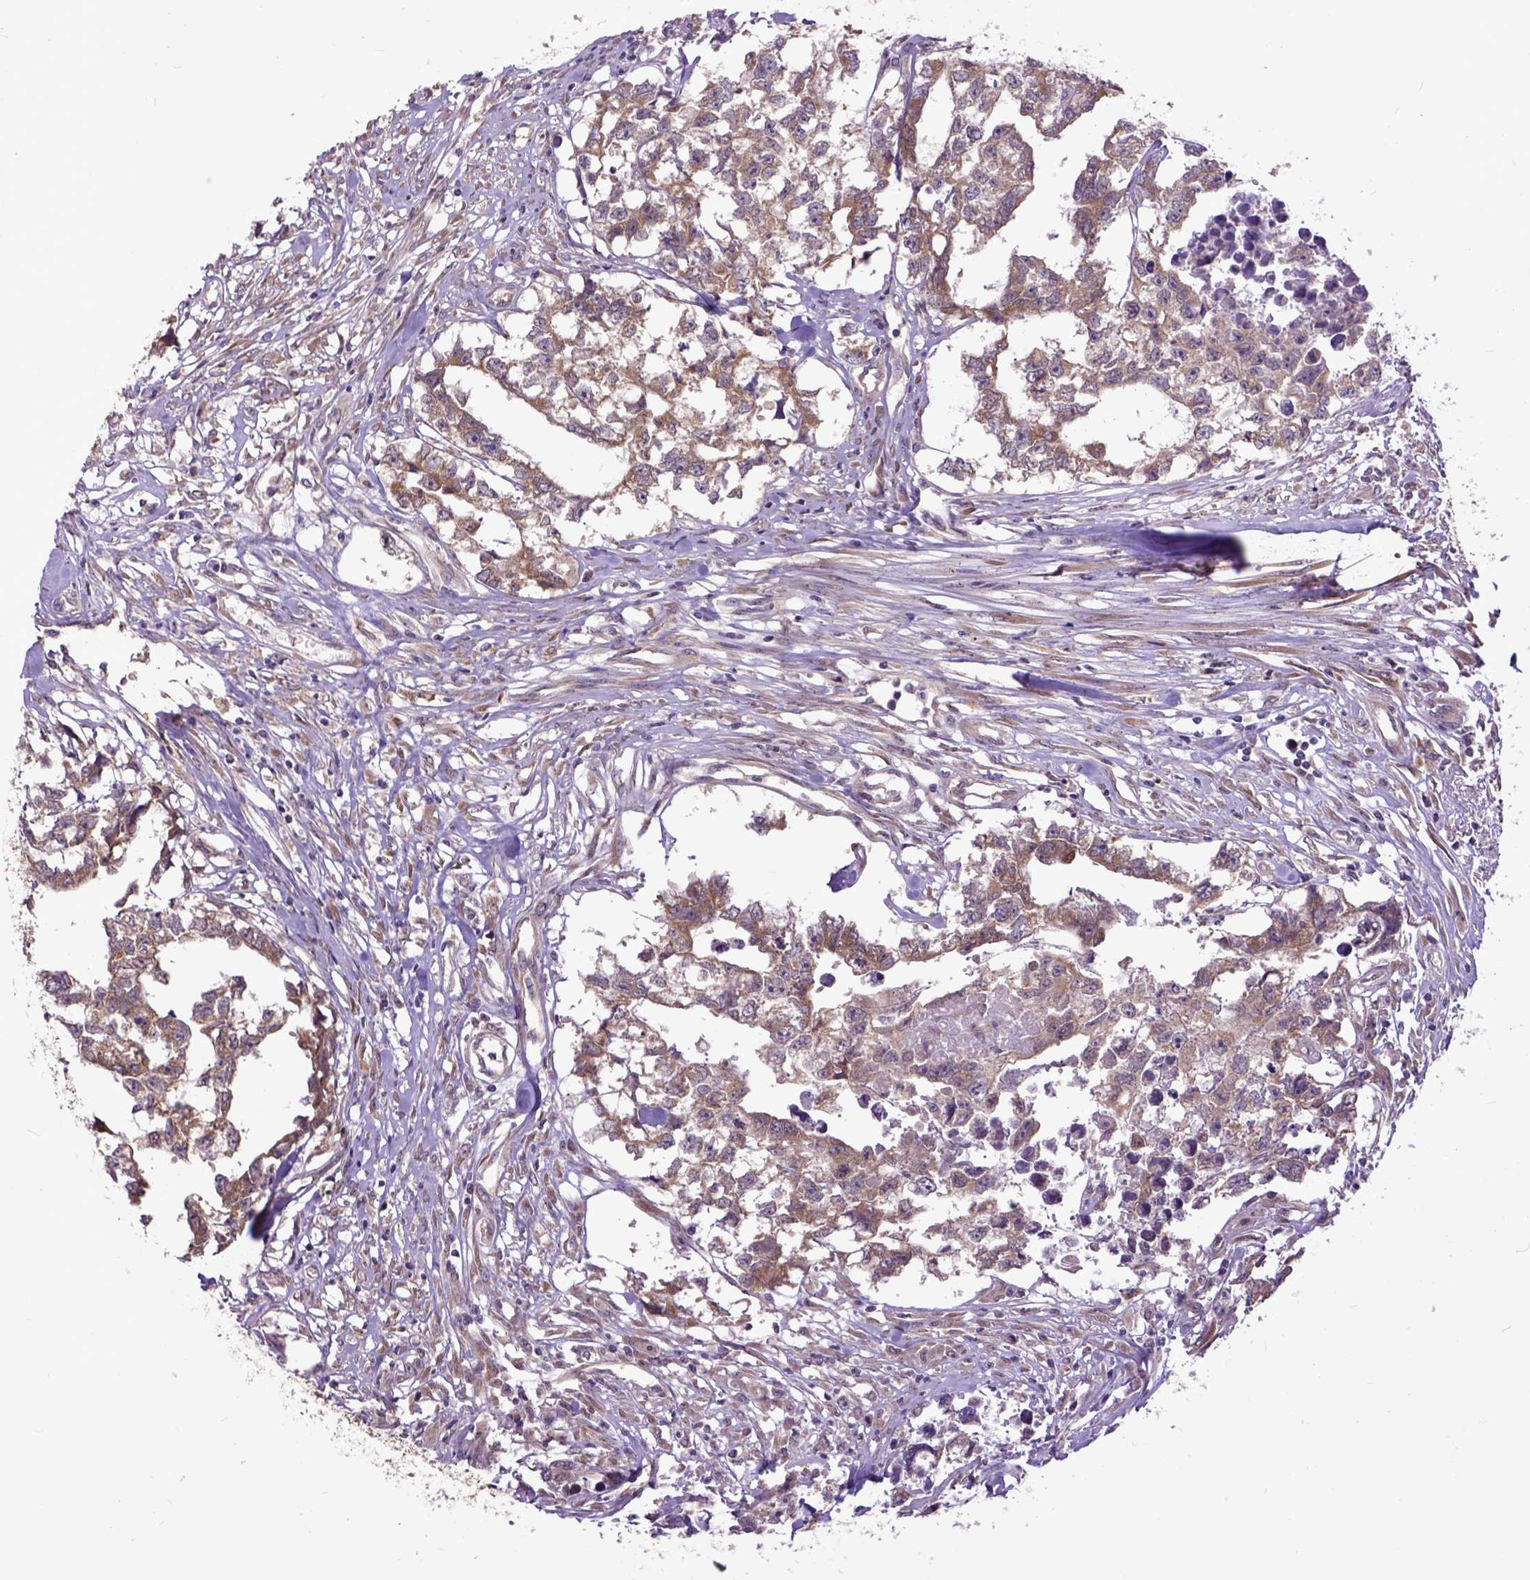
{"staining": {"intensity": "moderate", "quantity": ">75%", "location": "cytoplasmic/membranous"}, "tissue": "testis cancer", "cell_type": "Tumor cells", "image_type": "cancer", "snomed": [{"axis": "morphology", "description": "Carcinoma, Embryonal, NOS"}, {"axis": "morphology", "description": "Teratoma, malignant, NOS"}, {"axis": "topography", "description": "Testis"}], "caption": "There is medium levels of moderate cytoplasmic/membranous positivity in tumor cells of testis cancer, as demonstrated by immunohistochemical staining (brown color).", "gene": "ARL1", "patient": {"sex": "male", "age": 44}}